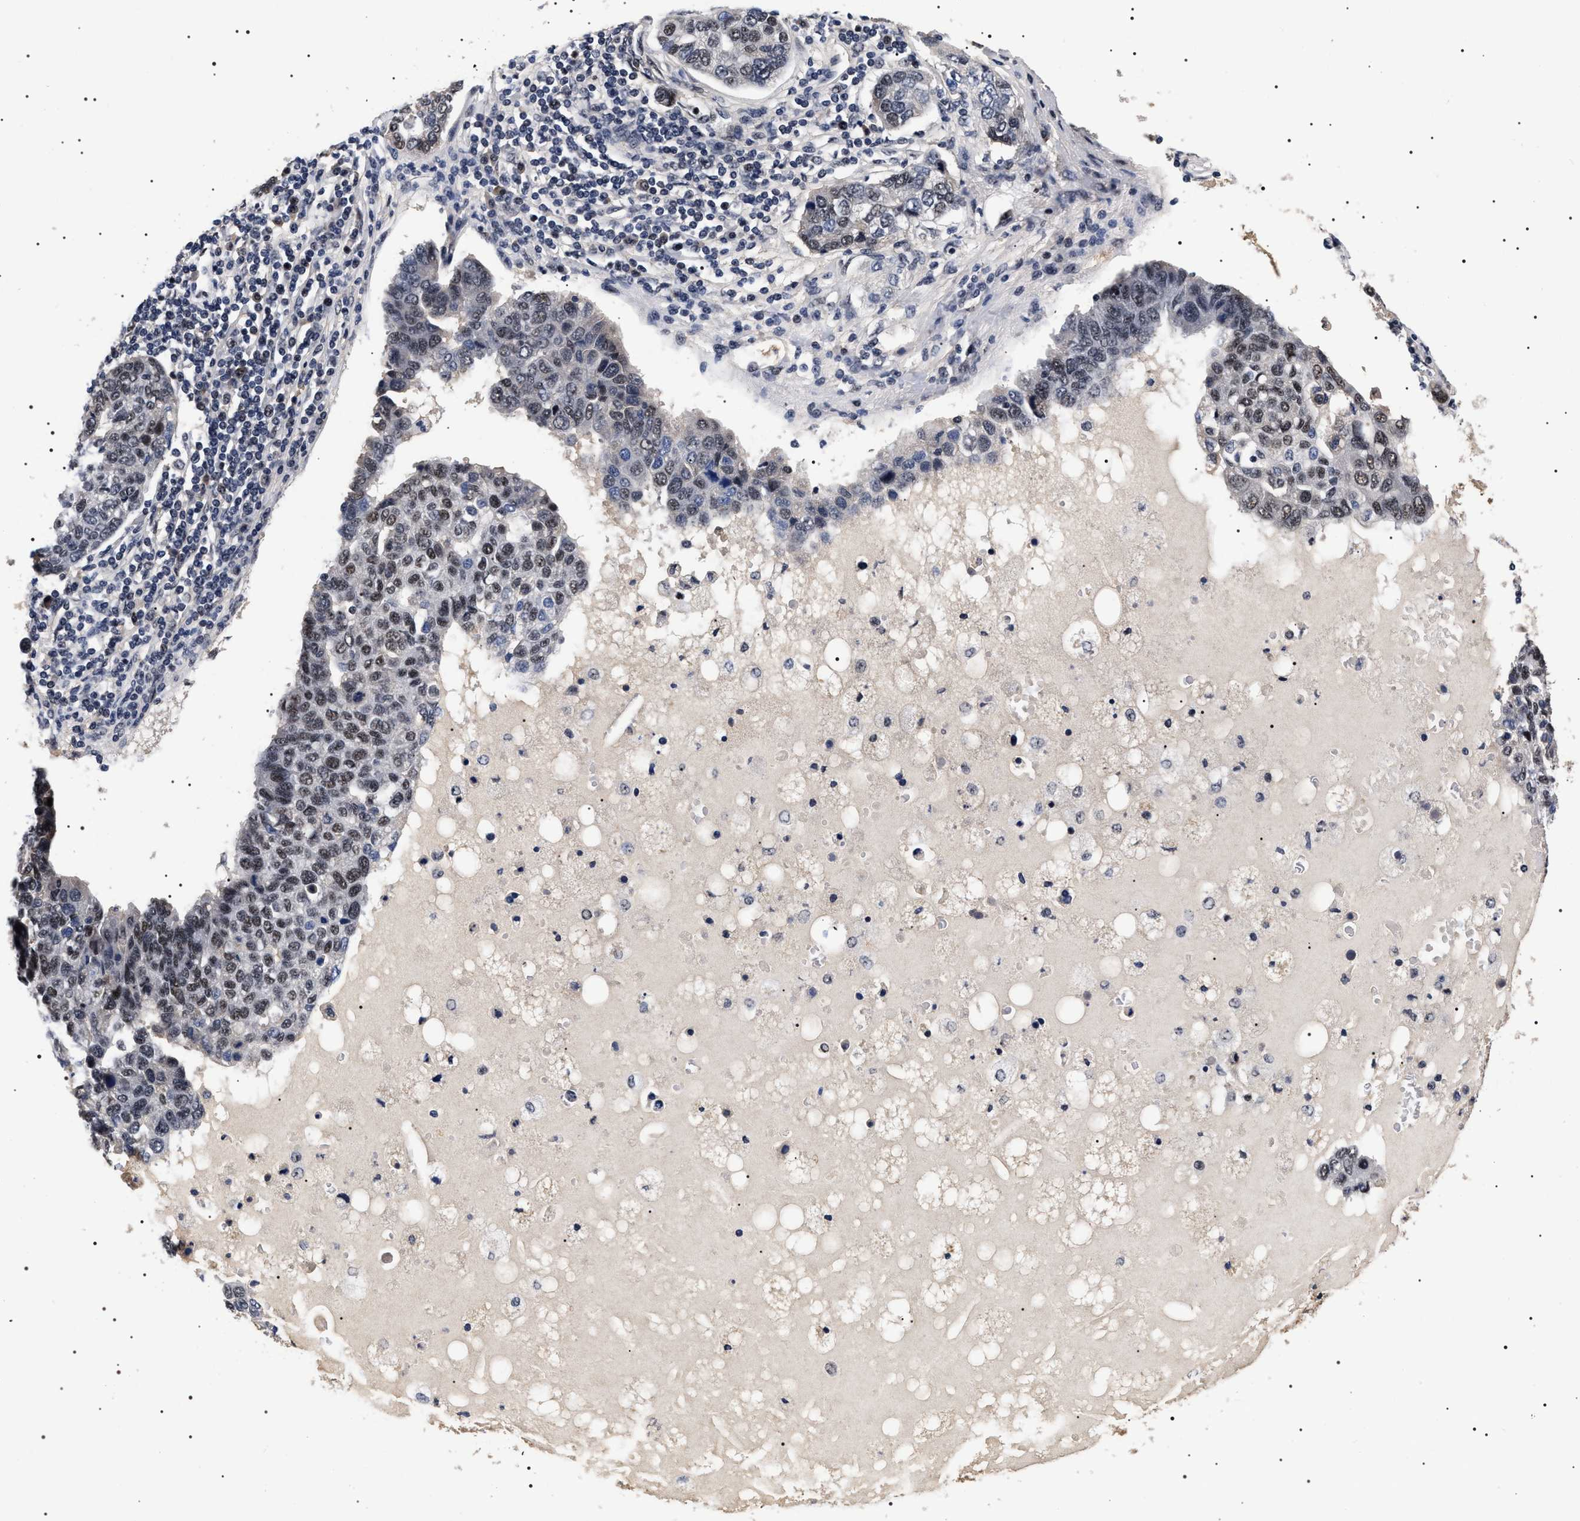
{"staining": {"intensity": "moderate", "quantity": "<25%", "location": "nuclear"}, "tissue": "pancreatic cancer", "cell_type": "Tumor cells", "image_type": "cancer", "snomed": [{"axis": "morphology", "description": "Adenocarcinoma, NOS"}, {"axis": "topography", "description": "Pancreas"}], "caption": "A micrograph of pancreatic cancer stained for a protein displays moderate nuclear brown staining in tumor cells. The staining was performed using DAB (3,3'-diaminobenzidine) to visualize the protein expression in brown, while the nuclei were stained in blue with hematoxylin (Magnification: 20x).", "gene": "CAAP1", "patient": {"sex": "female", "age": 61}}